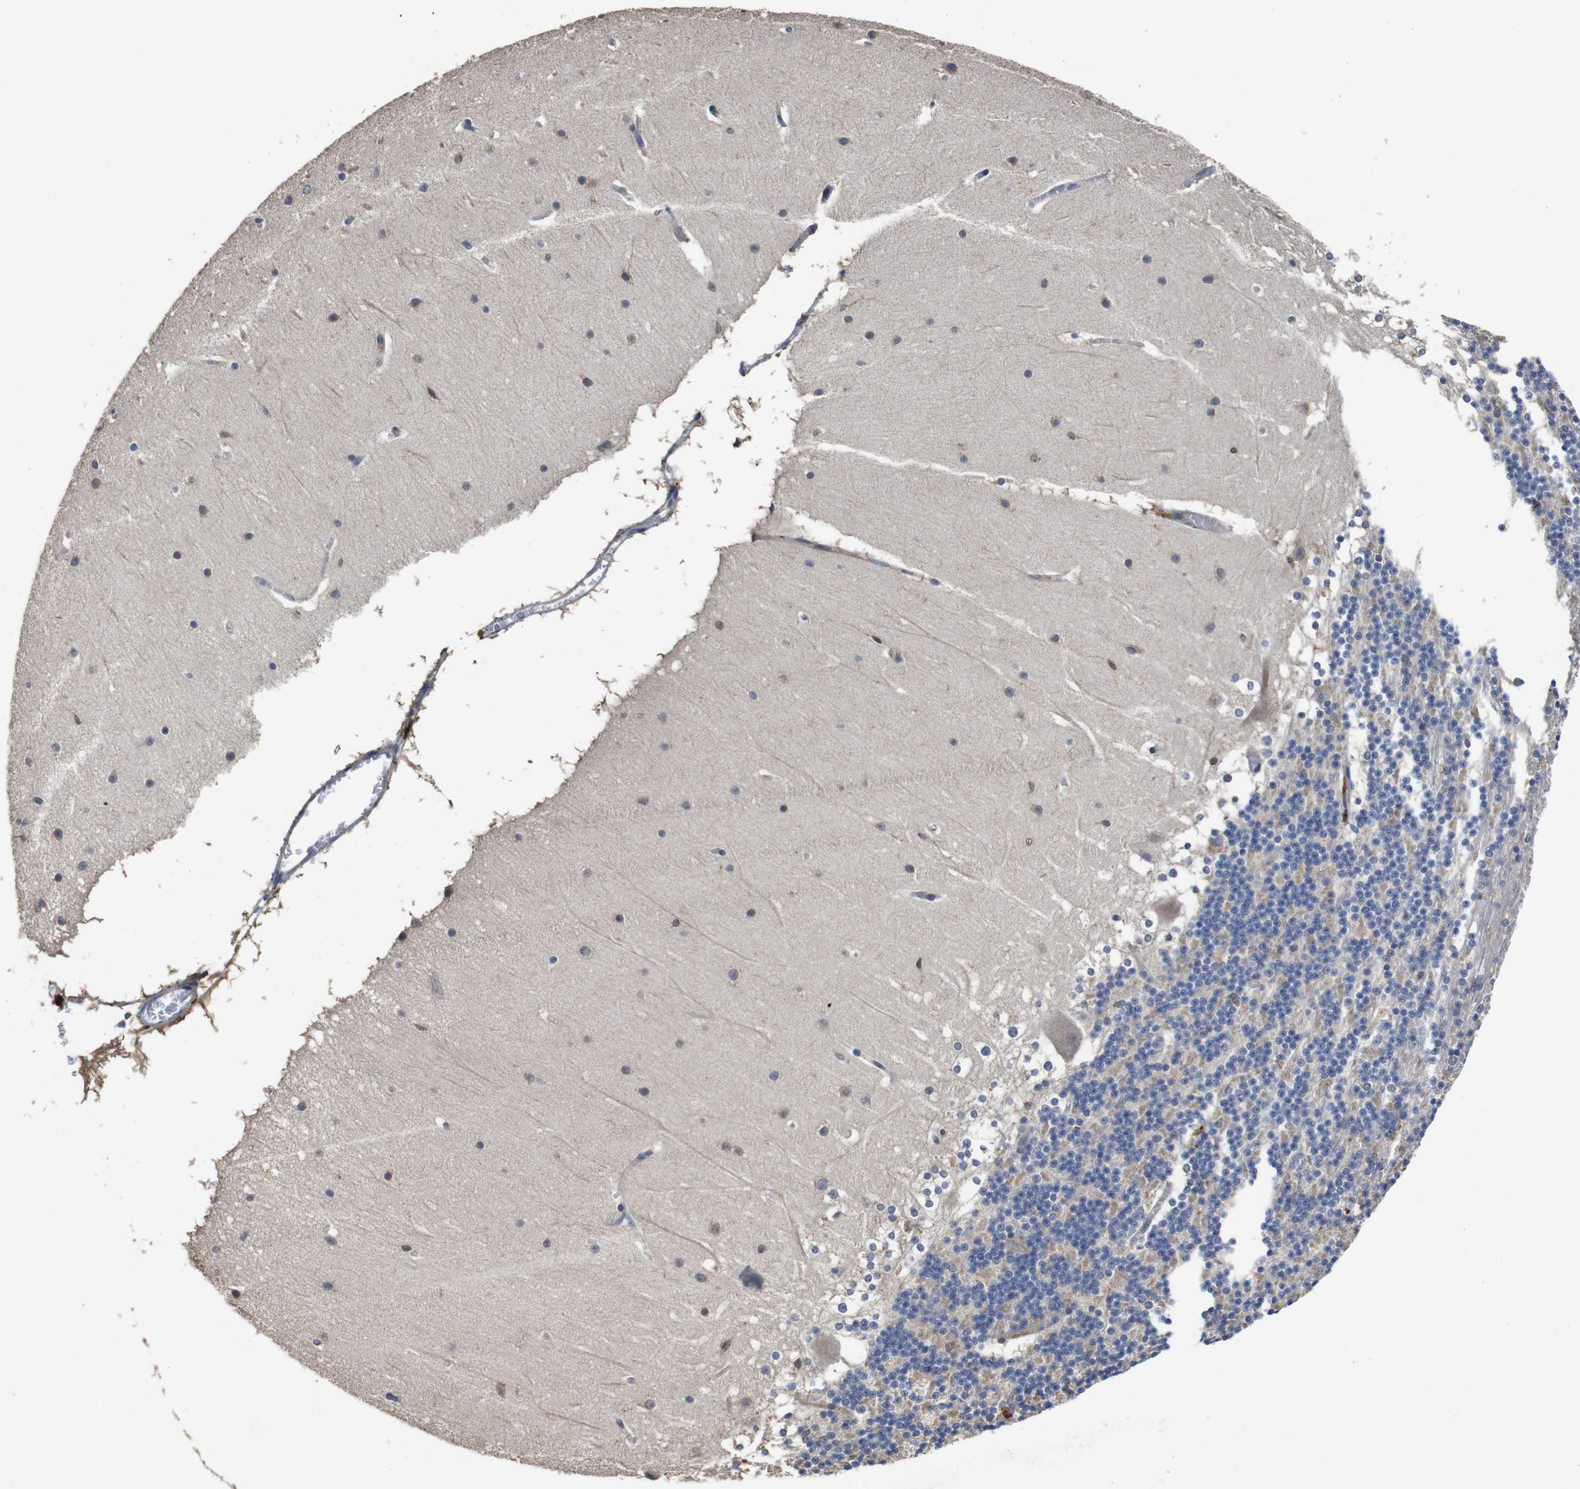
{"staining": {"intensity": "weak", "quantity": "25%-75%", "location": "cytoplasmic/membranous"}, "tissue": "cerebellum", "cell_type": "Cells in granular layer", "image_type": "normal", "snomed": [{"axis": "morphology", "description": "Normal tissue, NOS"}, {"axis": "topography", "description": "Cerebellum"}], "caption": "This image shows immunohistochemistry staining of benign human cerebellum, with low weak cytoplasmic/membranous staining in approximately 25%-75% of cells in granular layer.", "gene": "ARHGAP24", "patient": {"sex": "female", "age": 19}}